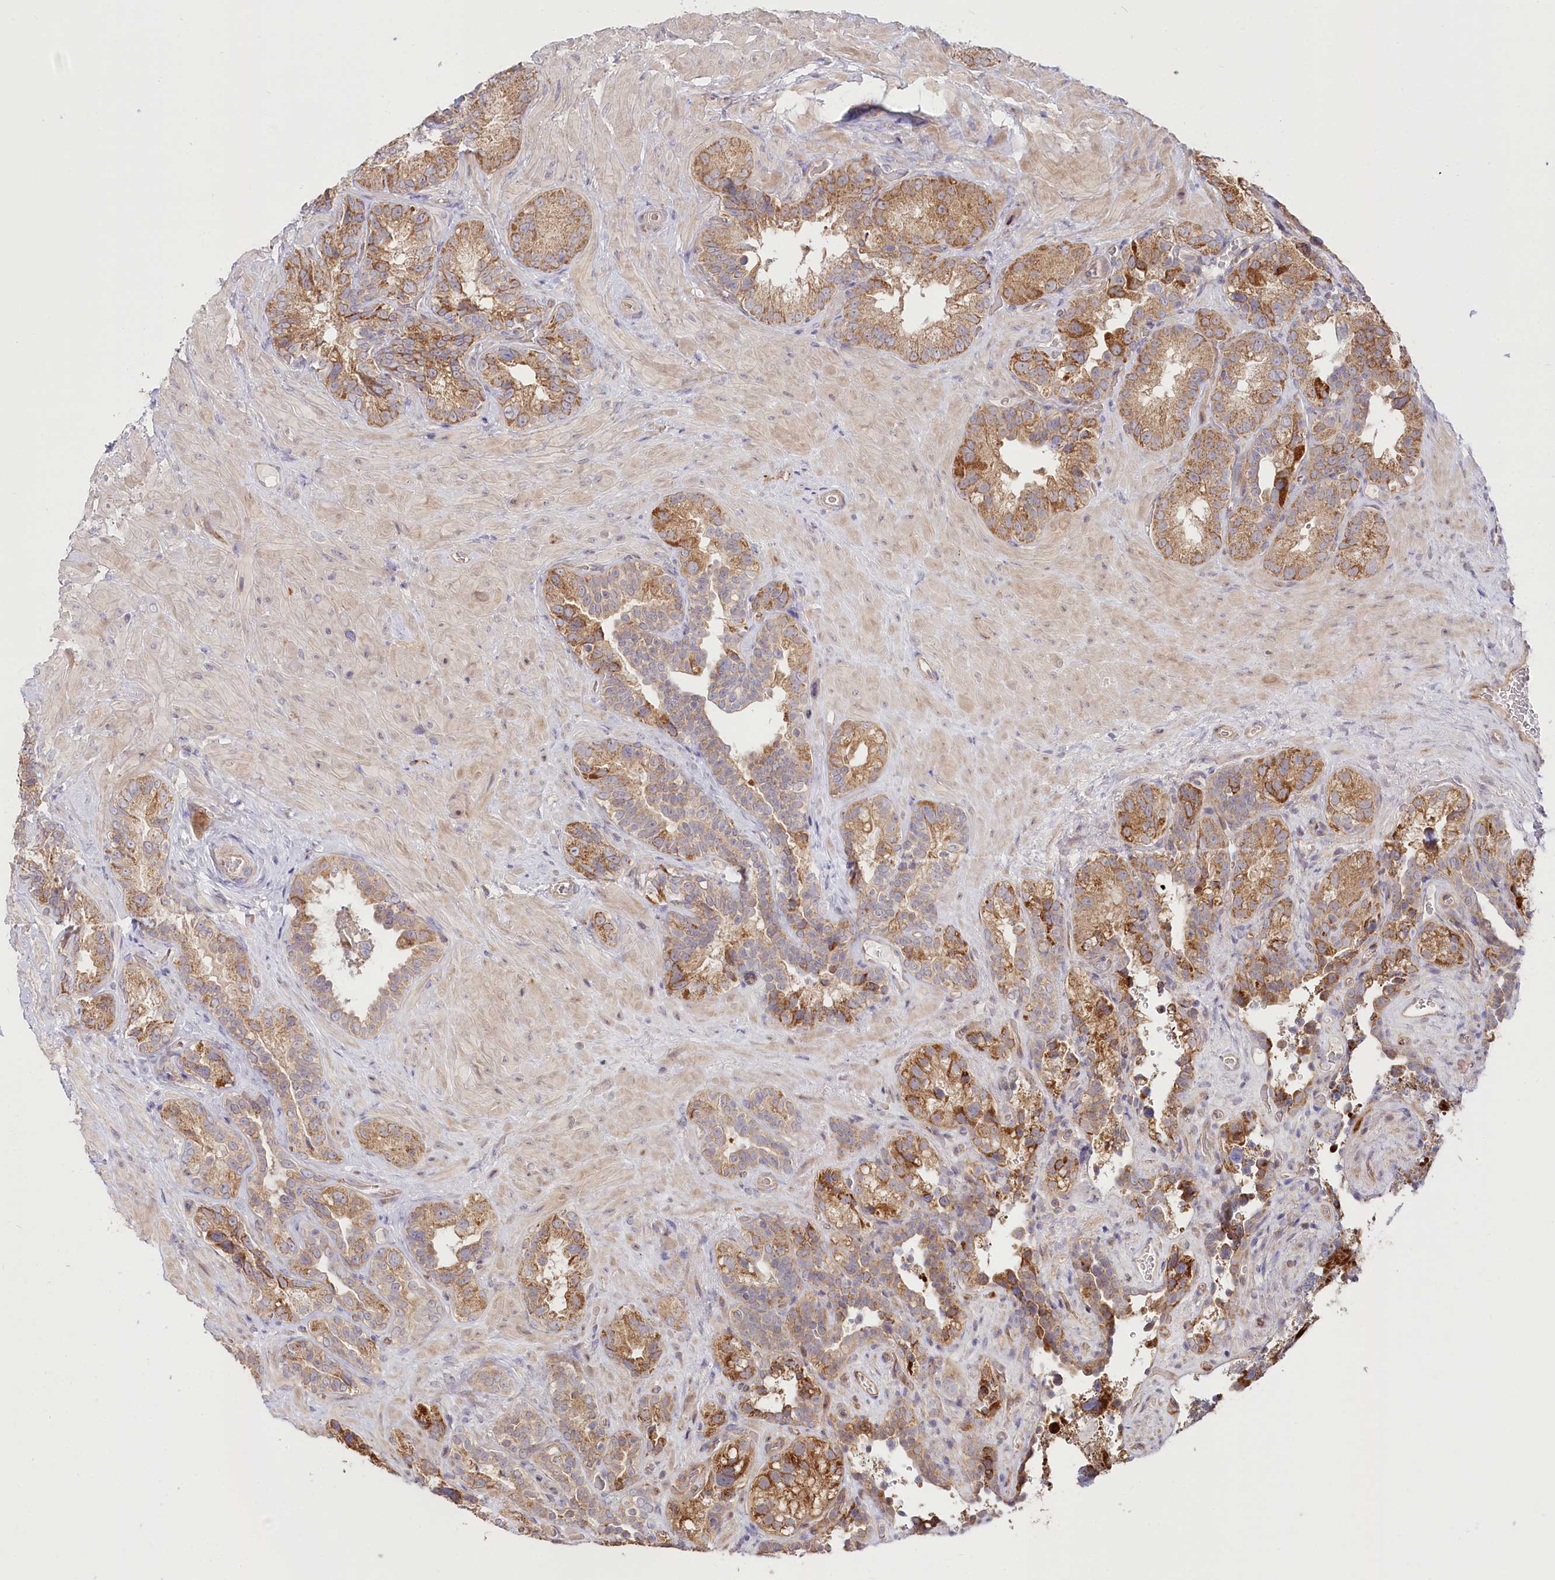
{"staining": {"intensity": "moderate", "quantity": ">75%", "location": "cytoplasmic/membranous"}, "tissue": "seminal vesicle", "cell_type": "Glandular cells", "image_type": "normal", "snomed": [{"axis": "morphology", "description": "Normal tissue, NOS"}, {"axis": "topography", "description": "Seminal veicle"}, {"axis": "topography", "description": "Peripheral nerve tissue"}], "caption": "Immunohistochemical staining of benign human seminal vesicle exhibits >75% levels of moderate cytoplasmic/membranous protein staining in about >75% of glandular cells. The staining was performed using DAB (3,3'-diaminobenzidine) to visualize the protein expression in brown, while the nuclei were stained in blue with hematoxylin (Magnification: 20x).", "gene": "CEP70", "patient": {"sex": "male", "age": 67}}